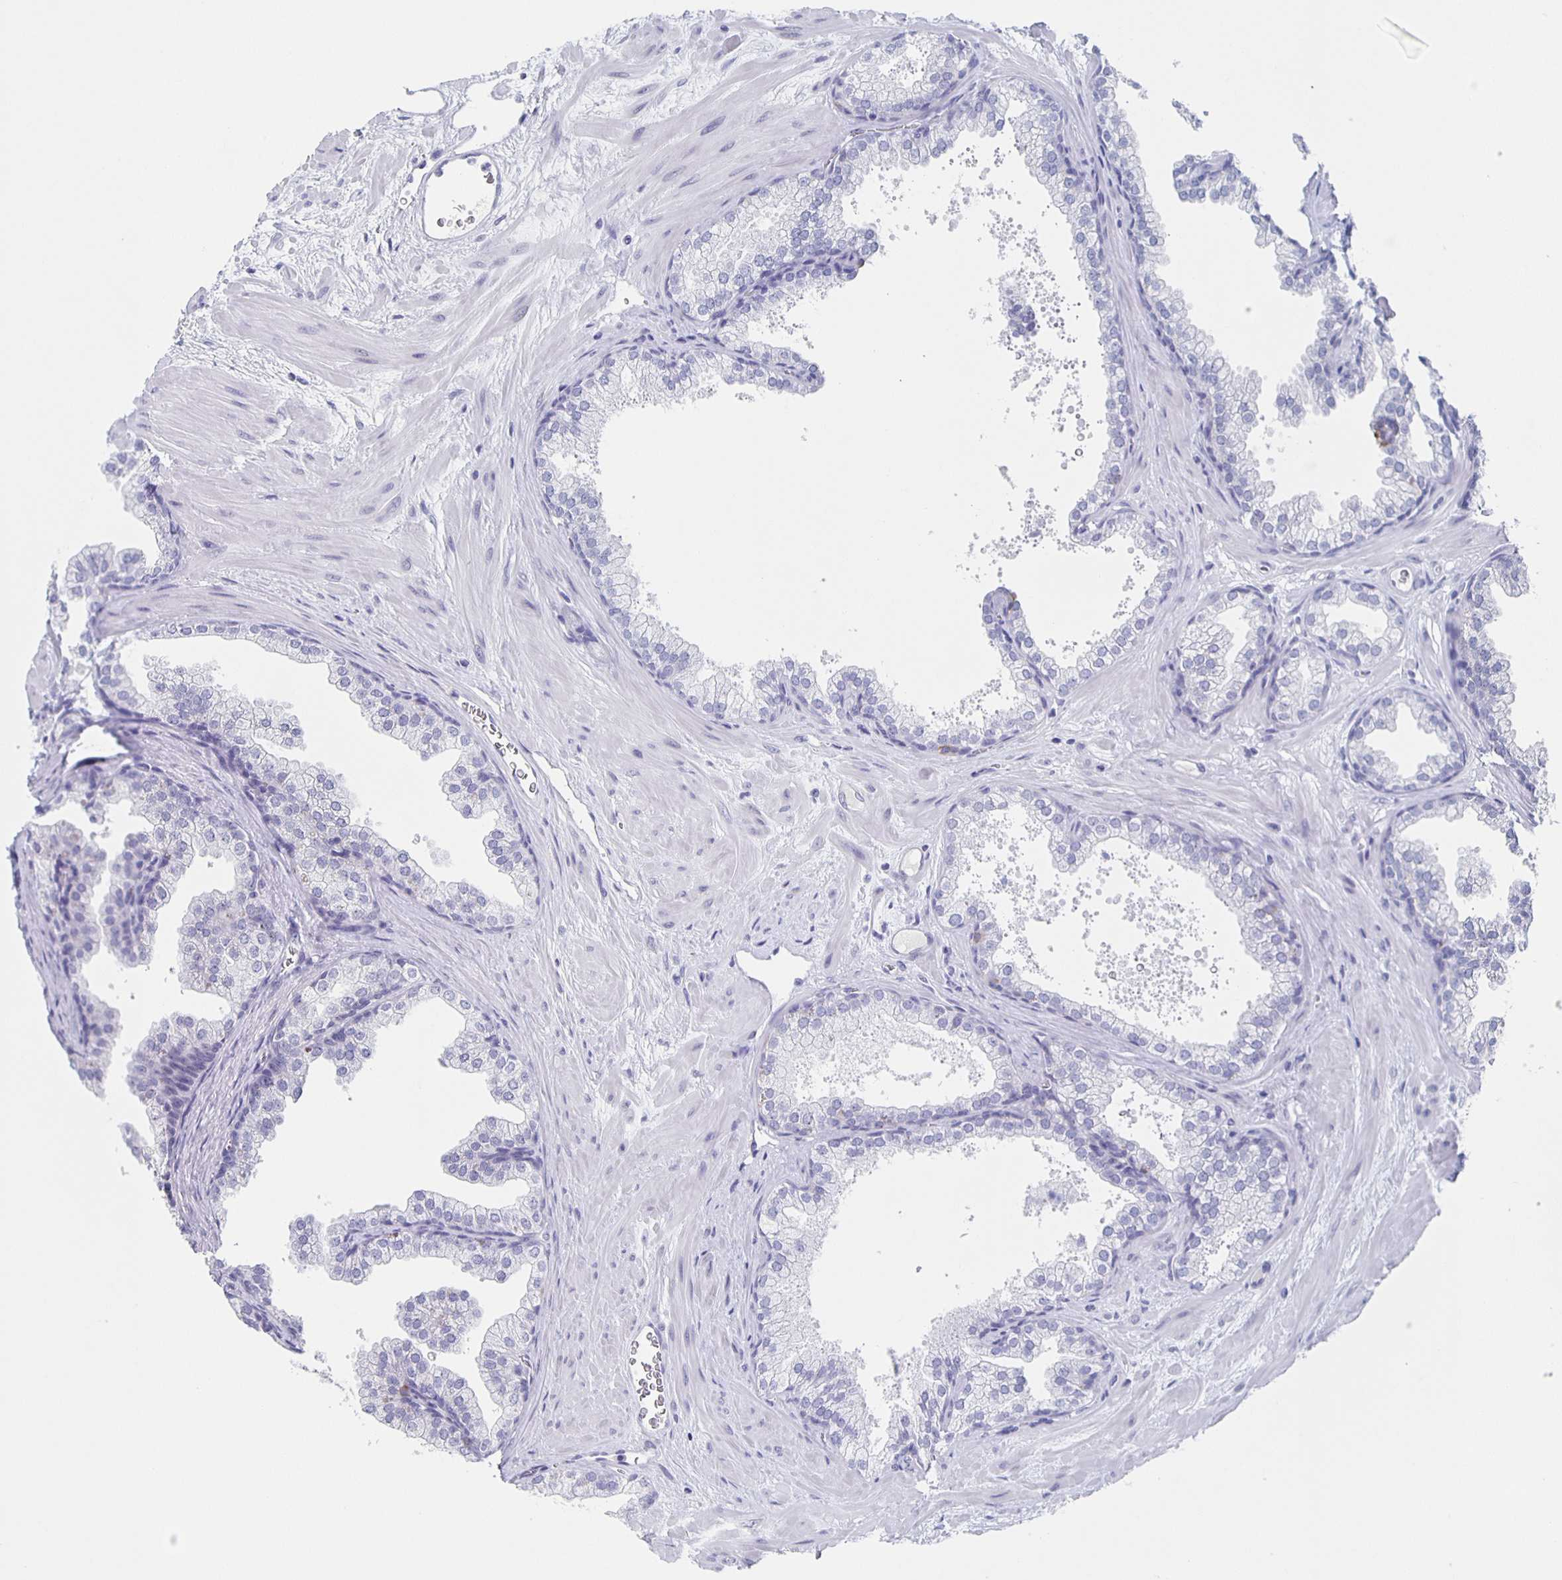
{"staining": {"intensity": "moderate", "quantity": "<25%", "location": "cytoplasmic/membranous"}, "tissue": "prostate", "cell_type": "Glandular cells", "image_type": "normal", "snomed": [{"axis": "morphology", "description": "Normal tissue, NOS"}, {"axis": "topography", "description": "Prostate"}], "caption": "IHC (DAB) staining of benign prostate reveals moderate cytoplasmic/membranous protein staining in approximately <25% of glandular cells.", "gene": "CCDC17", "patient": {"sex": "male", "age": 37}}